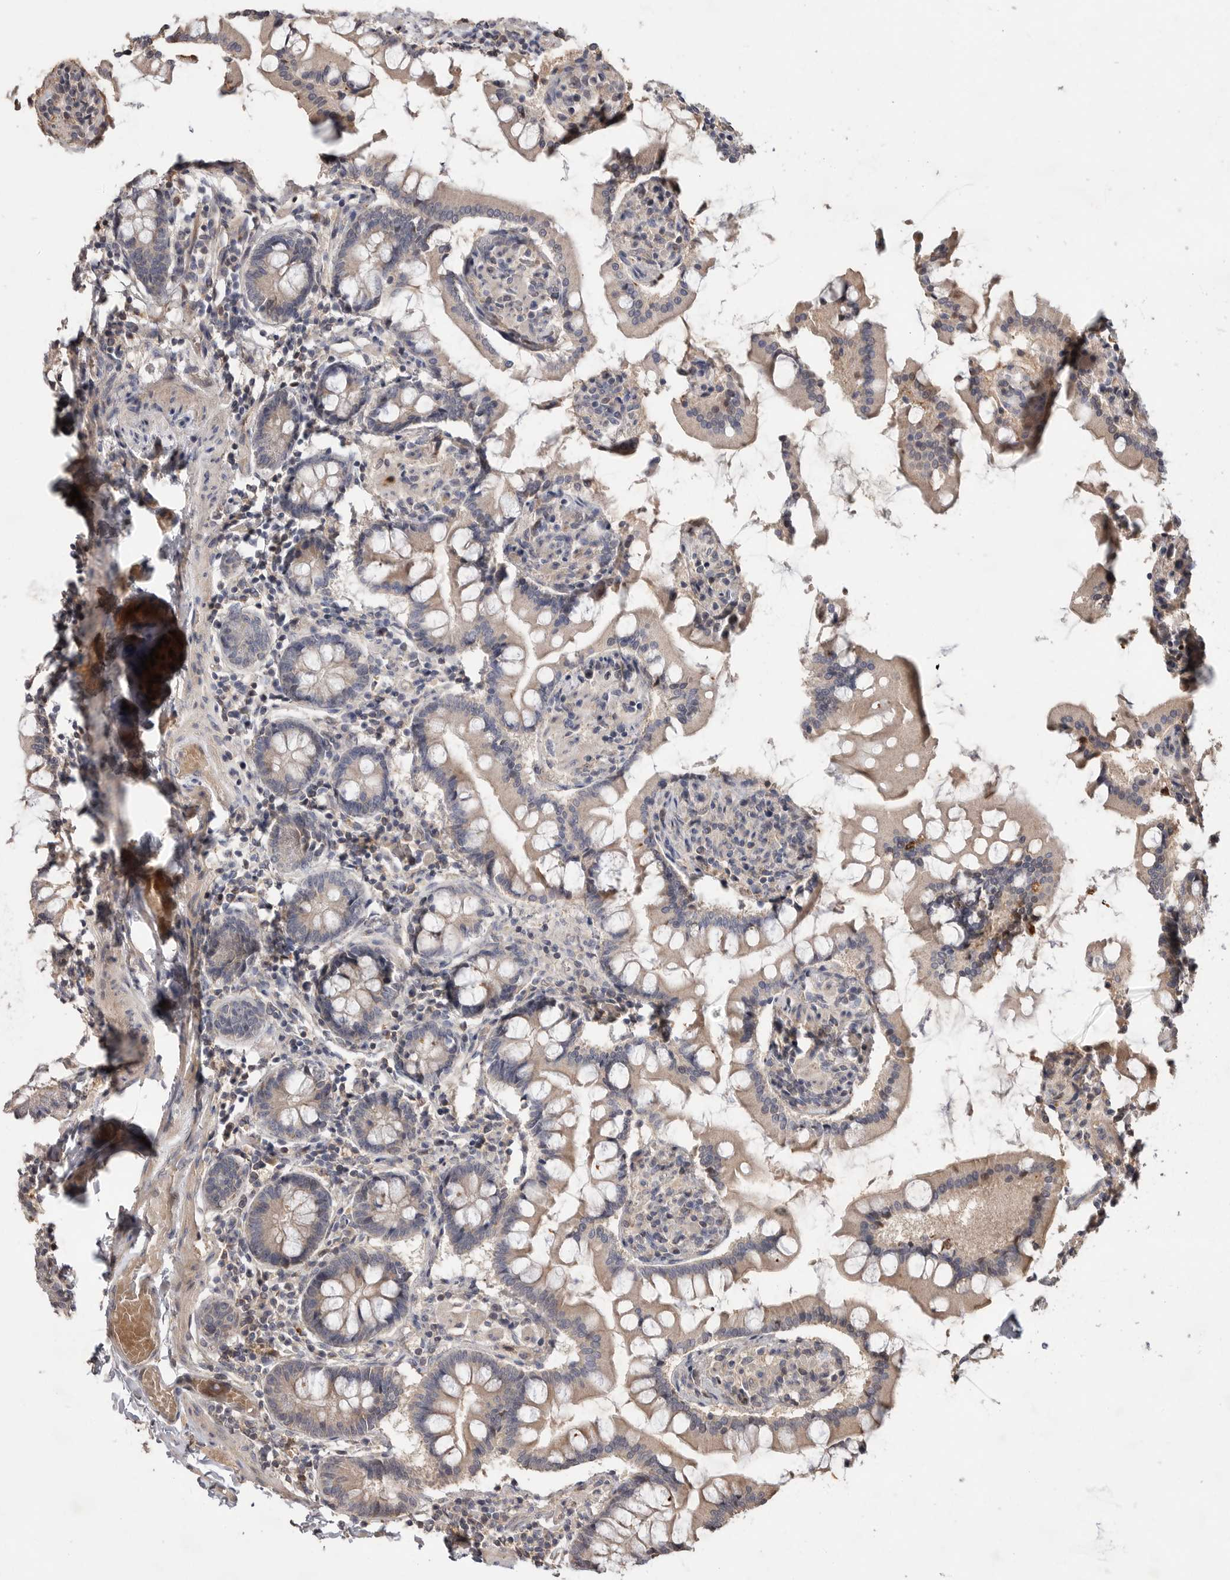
{"staining": {"intensity": "weak", "quantity": "<25%", "location": "cytoplasmic/membranous"}, "tissue": "small intestine", "cell_type": "Glandular cells", "image_type": "normal", "snomed": [{"axis": "morphology", "description": "Normal tissue, NOS"}, {"axis": "topography", "description": "Small intestine"}], "caption": "DAB immunohistochemical staining of normal human small intestine demonstrates no significant staining in glandular cells. (Immunohistochemistry, brightfield microscopy, high magnification).", "gene": "VN1R4", "patient": {"sex": "male", "age": 41}}